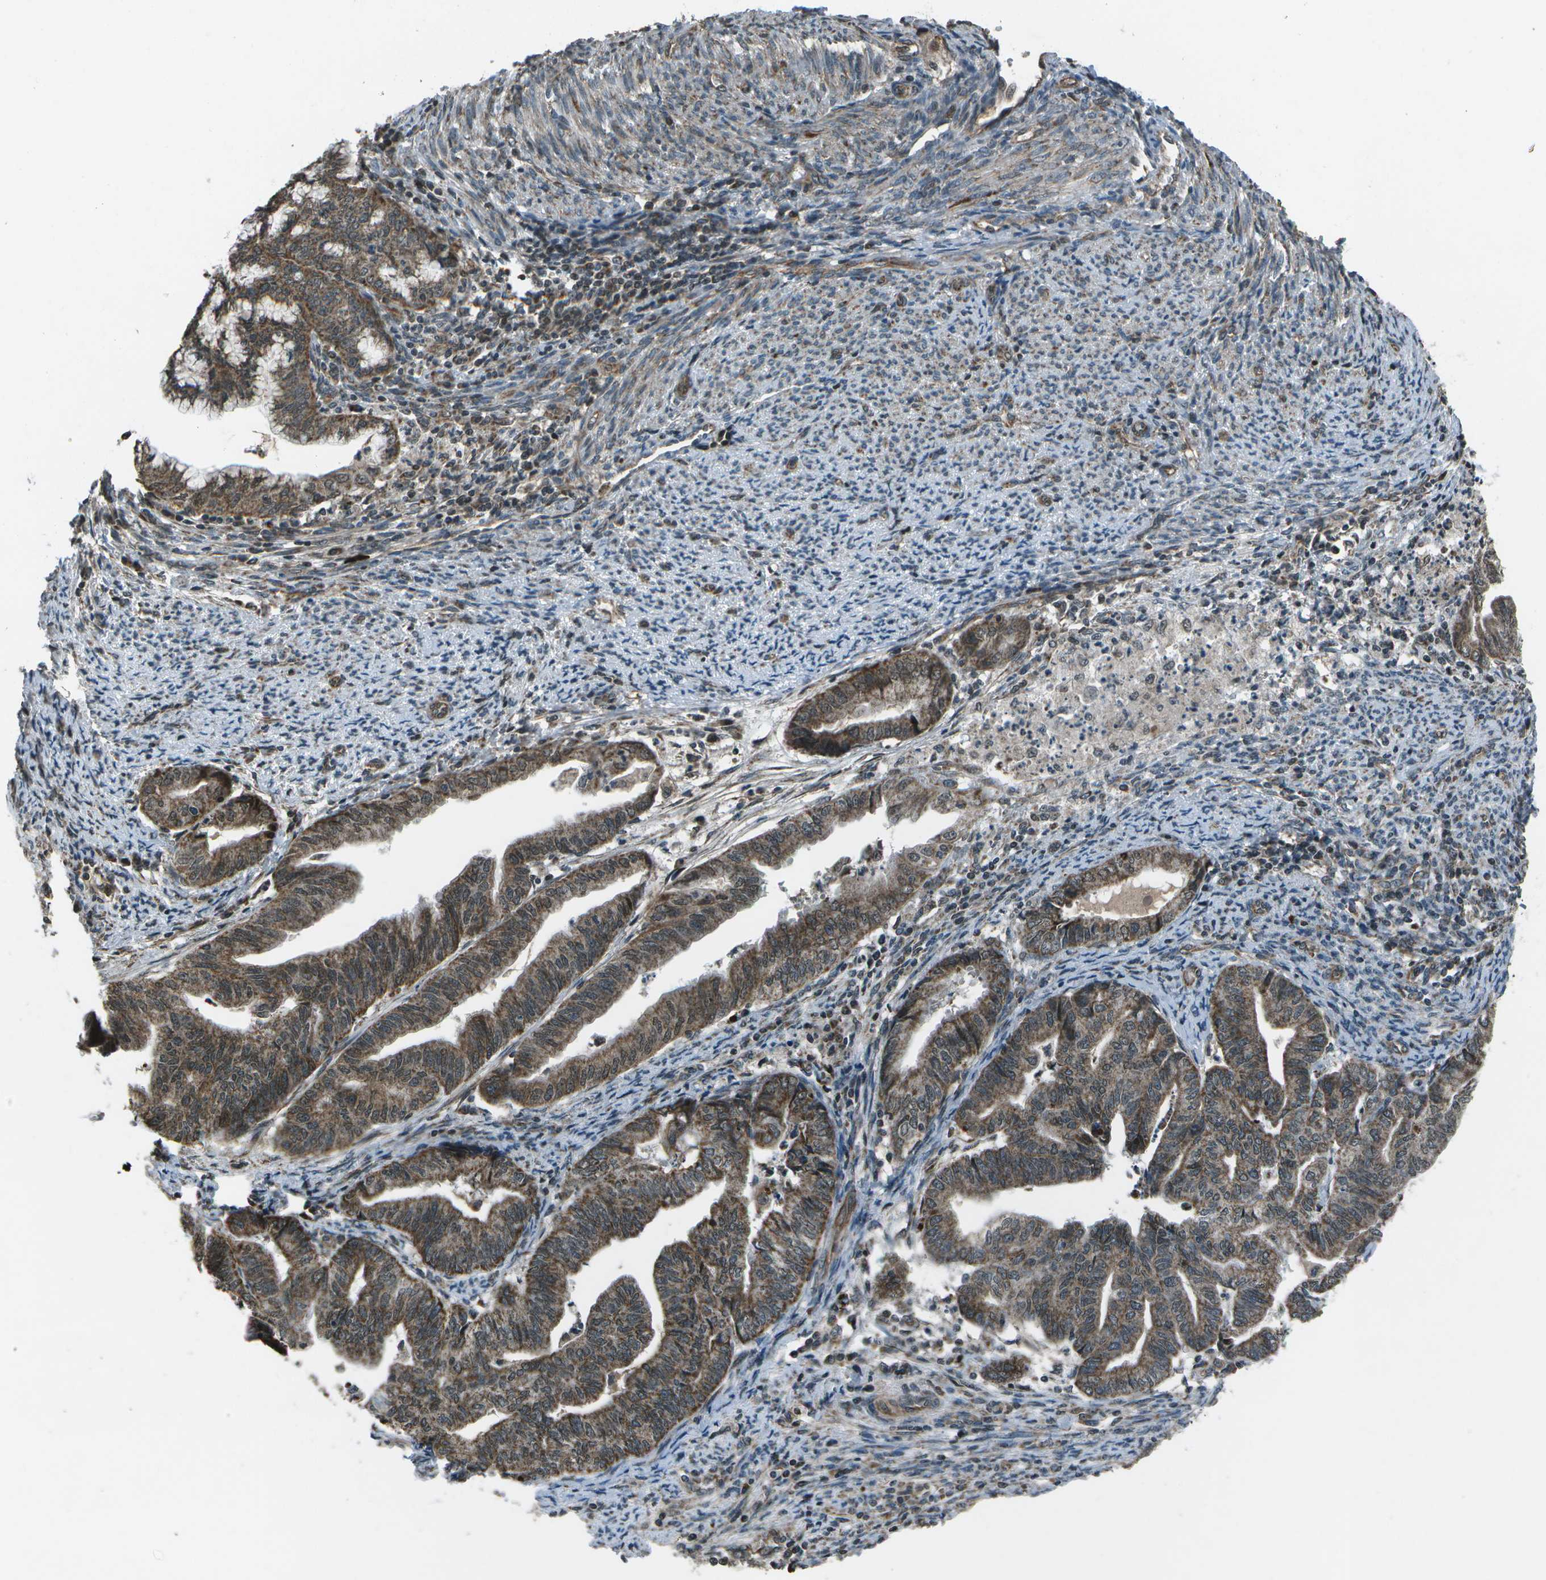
{"staining": {"intensity": "moderate", "quantity": ">75%", "location": "cytoplasmic/membranous"}, "tissue": "endometrial cancer", "cell_type": "Tumor cells", "image_type": "cancer", "snomed": [{"axis": "morphology", "description": "Adenocarcinoma, NOS"}, {"axis": "topography", "description": "Endometrium"}], "caption": "The image exhibits immunohistochemical staining of endometrial cancer. There is moderate cytoplasmic/membranous positivity is seen in approximately >75% of tumor cells.", "gene": "EIF2AK1", "patient": {"sex": "female", "age": 79}}